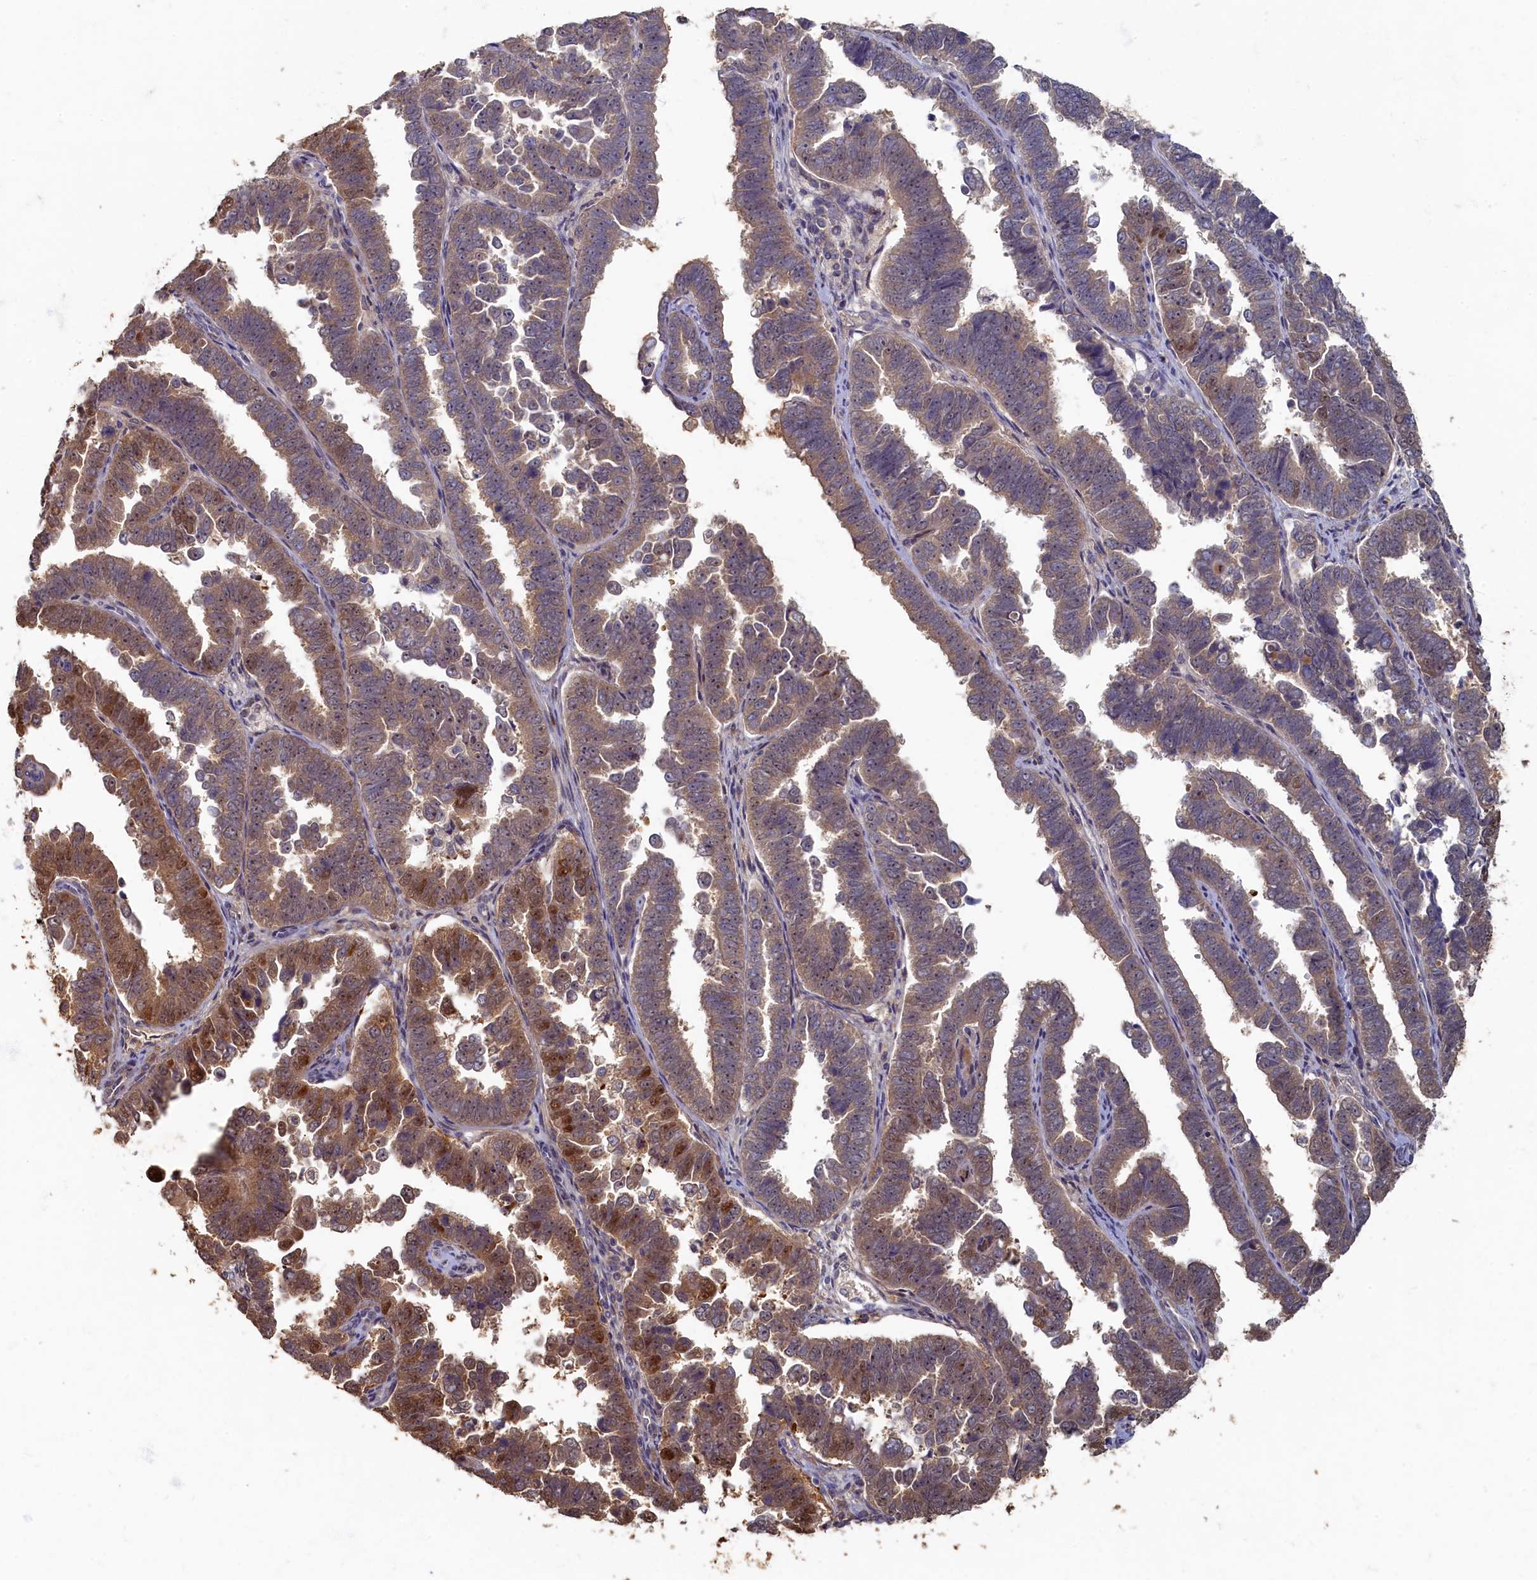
{"staining": {"intensity": "moderate", "quantity": "25%-75%", "location": "cytoplasmic/membranous,nuclear"}, "tissue": "endometrial cancer", "cell_type": "Tumor cells", "image_type": "cancer", "snomed": [{"axis": "morphology", "description": "Adenocarcinoma, NOS"}, {"axis": "topography", "description": "Endometrium"}], "caption": "Immunohistochemistry (IHC) histopathology image of neoplastic tissue: endometrial cancer (adenocarcinoma) stained using immunohistochemistry reveals medium levels of moderate protein expression localized specifically in the cytoplasmic/membranous and nuclear of tumor cells, appearing as a cytoplasmic/membranous and nuclear brown color.", "gene": "HUNK", "patient": {"sex": "female", "age": 75}}